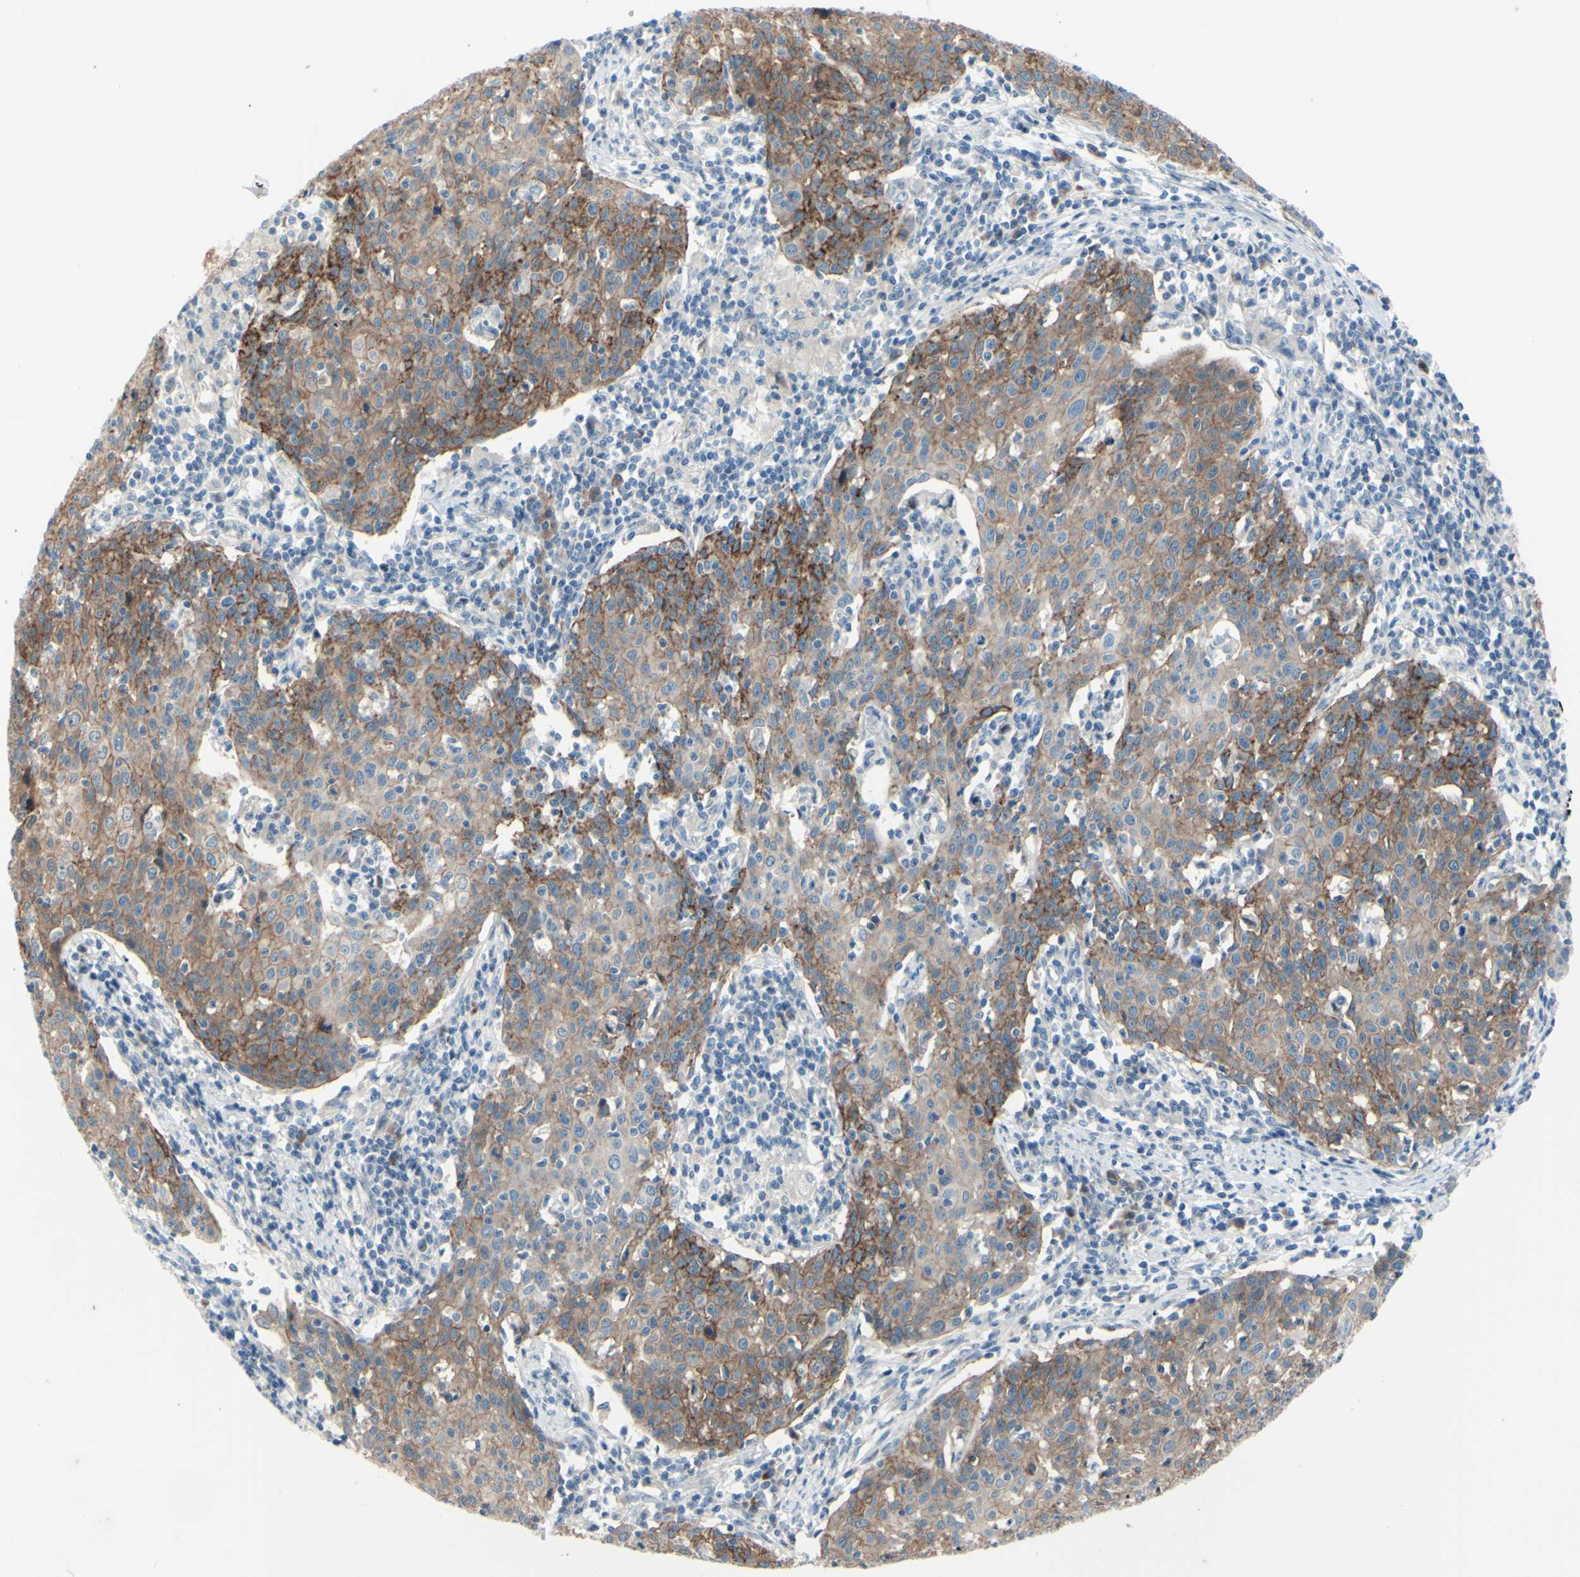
{"staining": {"intensity": "strong", "quantity": ">75%", "location": "cytoplasmic/membranous"}, "tissue": "cervical cancer", "cell_type": "Tumor cells", "image_type": "cancer", "snomed": [{"axis": "morphology", "description": "Squamous cell carcinoma, NOS"}, {"axis": "topography", "description": "Cervix"}], "caption": "Strong cytoplasmic/membranous protein positivity is appreciated in approximately >75% of tumor cells in cervical squamous cell carcinoma. The staining was performed using DAB (3,3'-diaminobenzidine), with brown indicating positive protein expression. Nuclei are stained blue with hematoxylin.", "gene": "LRRK1", "patient": {"sex": "female", "age": 38}}